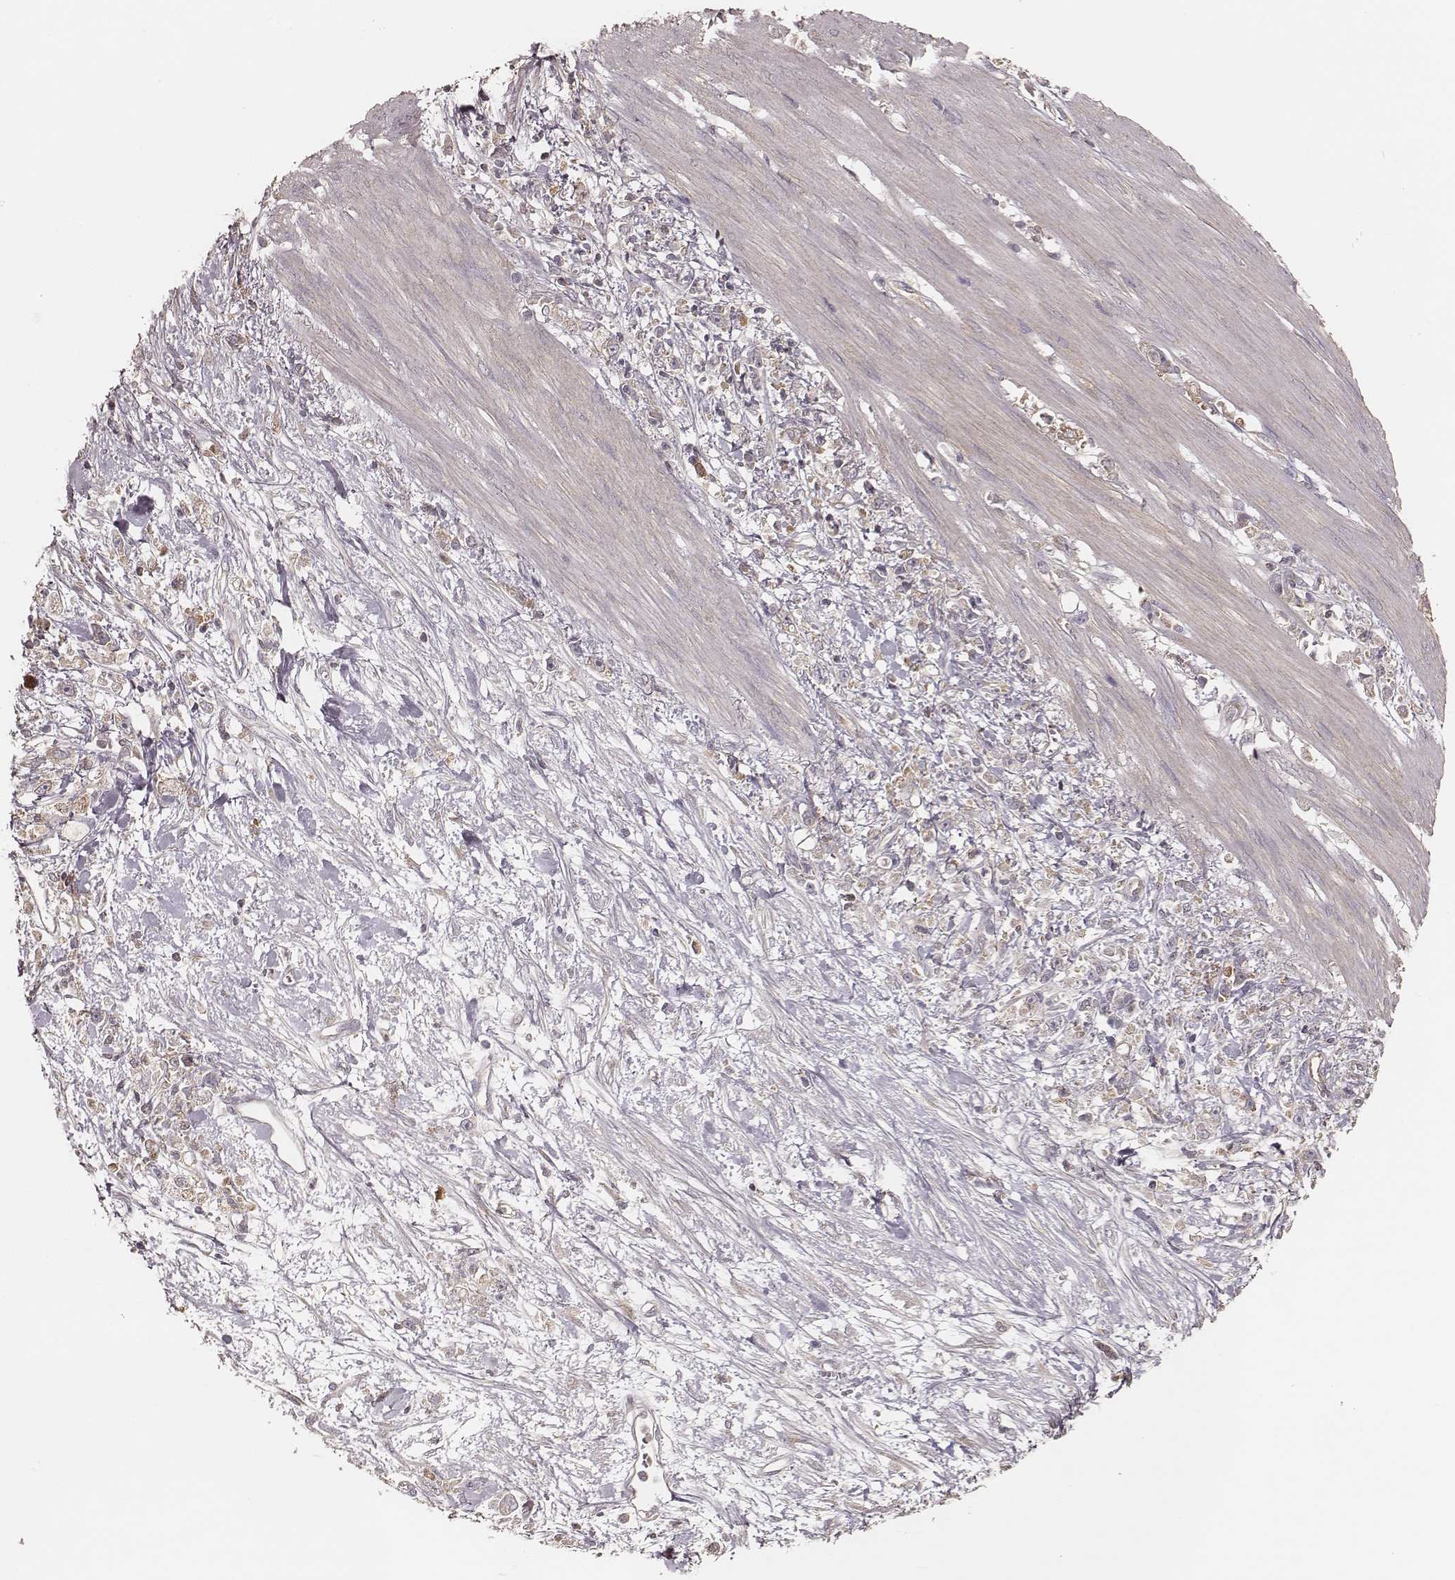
{"staining": {"intensity": "weak", "quantity": "<25%", "location": "cytoplasmic/membranous"}, "tissue": "stomach cancer", "cell_type": "Tumor cells", "image_type": "cancer", "snomed": [{"axis": "morphology", "description": "Adenocarcinoma, NOS"}, {"axis": "topography", "description": "Stomach"}], "caption": "High power microscopy photomicrograph of an IHC histopathology image of stomach cancer, revealing no significant expression in tumor cells.", "gene": "CARS1", "patient": {"sex": "female", "age": 59}}